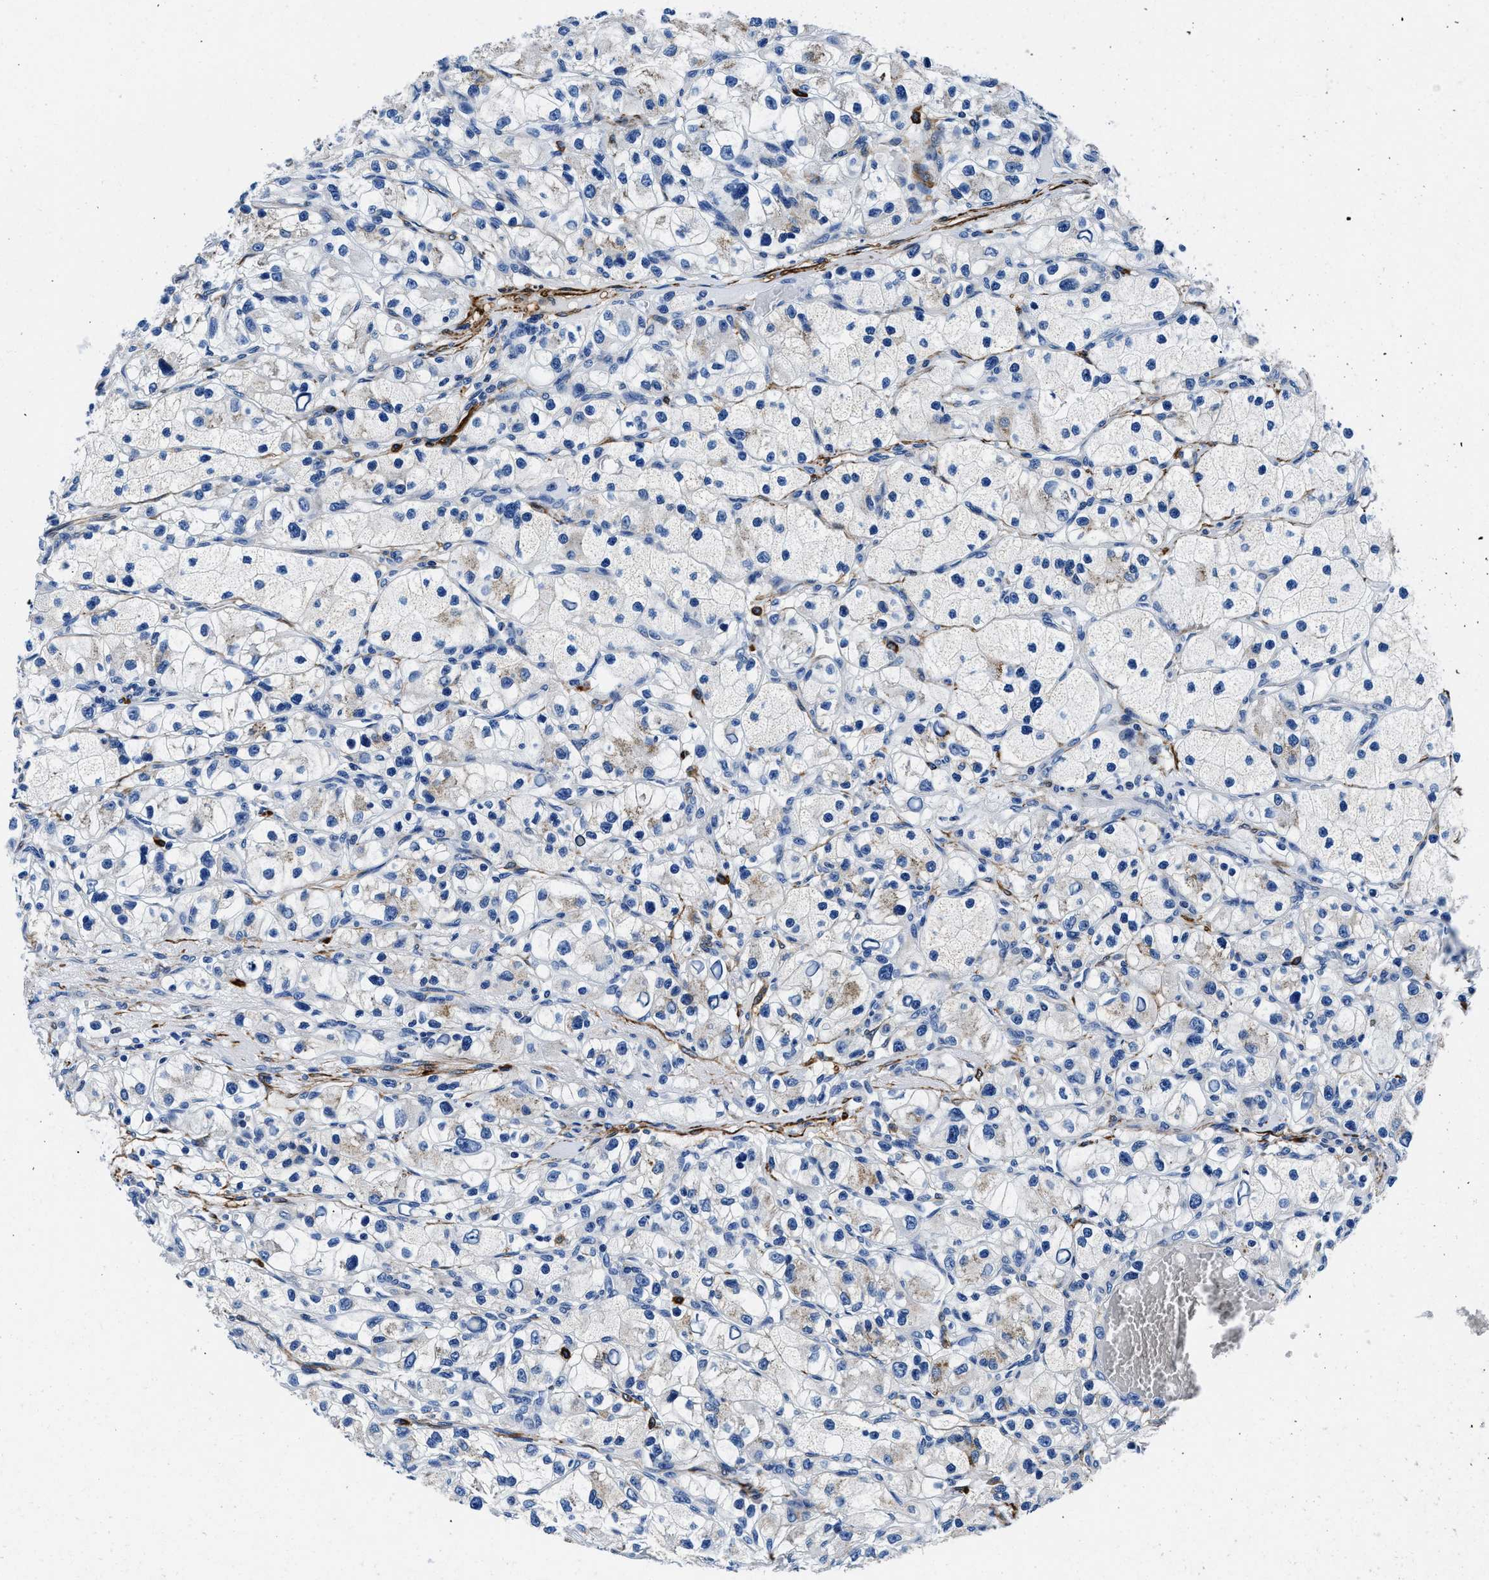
{"staining": {"intensity": "weak", "quantity": "<25%", "location": "cytoplasmic/membranous"}, "tissue": "renal cancer", "cell_type": "Tumor cells", "image_type": "cancer", "snomed": [{"axis": "morphology", "description": "Adenocarcinoma, NOS"}, {"axis": "topography", "description": "Kidney"}], "caption": "Tumor cells are negative for protein expression in human renal cancer (adenocarcinoma).", "gene": "TEX261", "patient": {"sex": "female", "age": 57}}